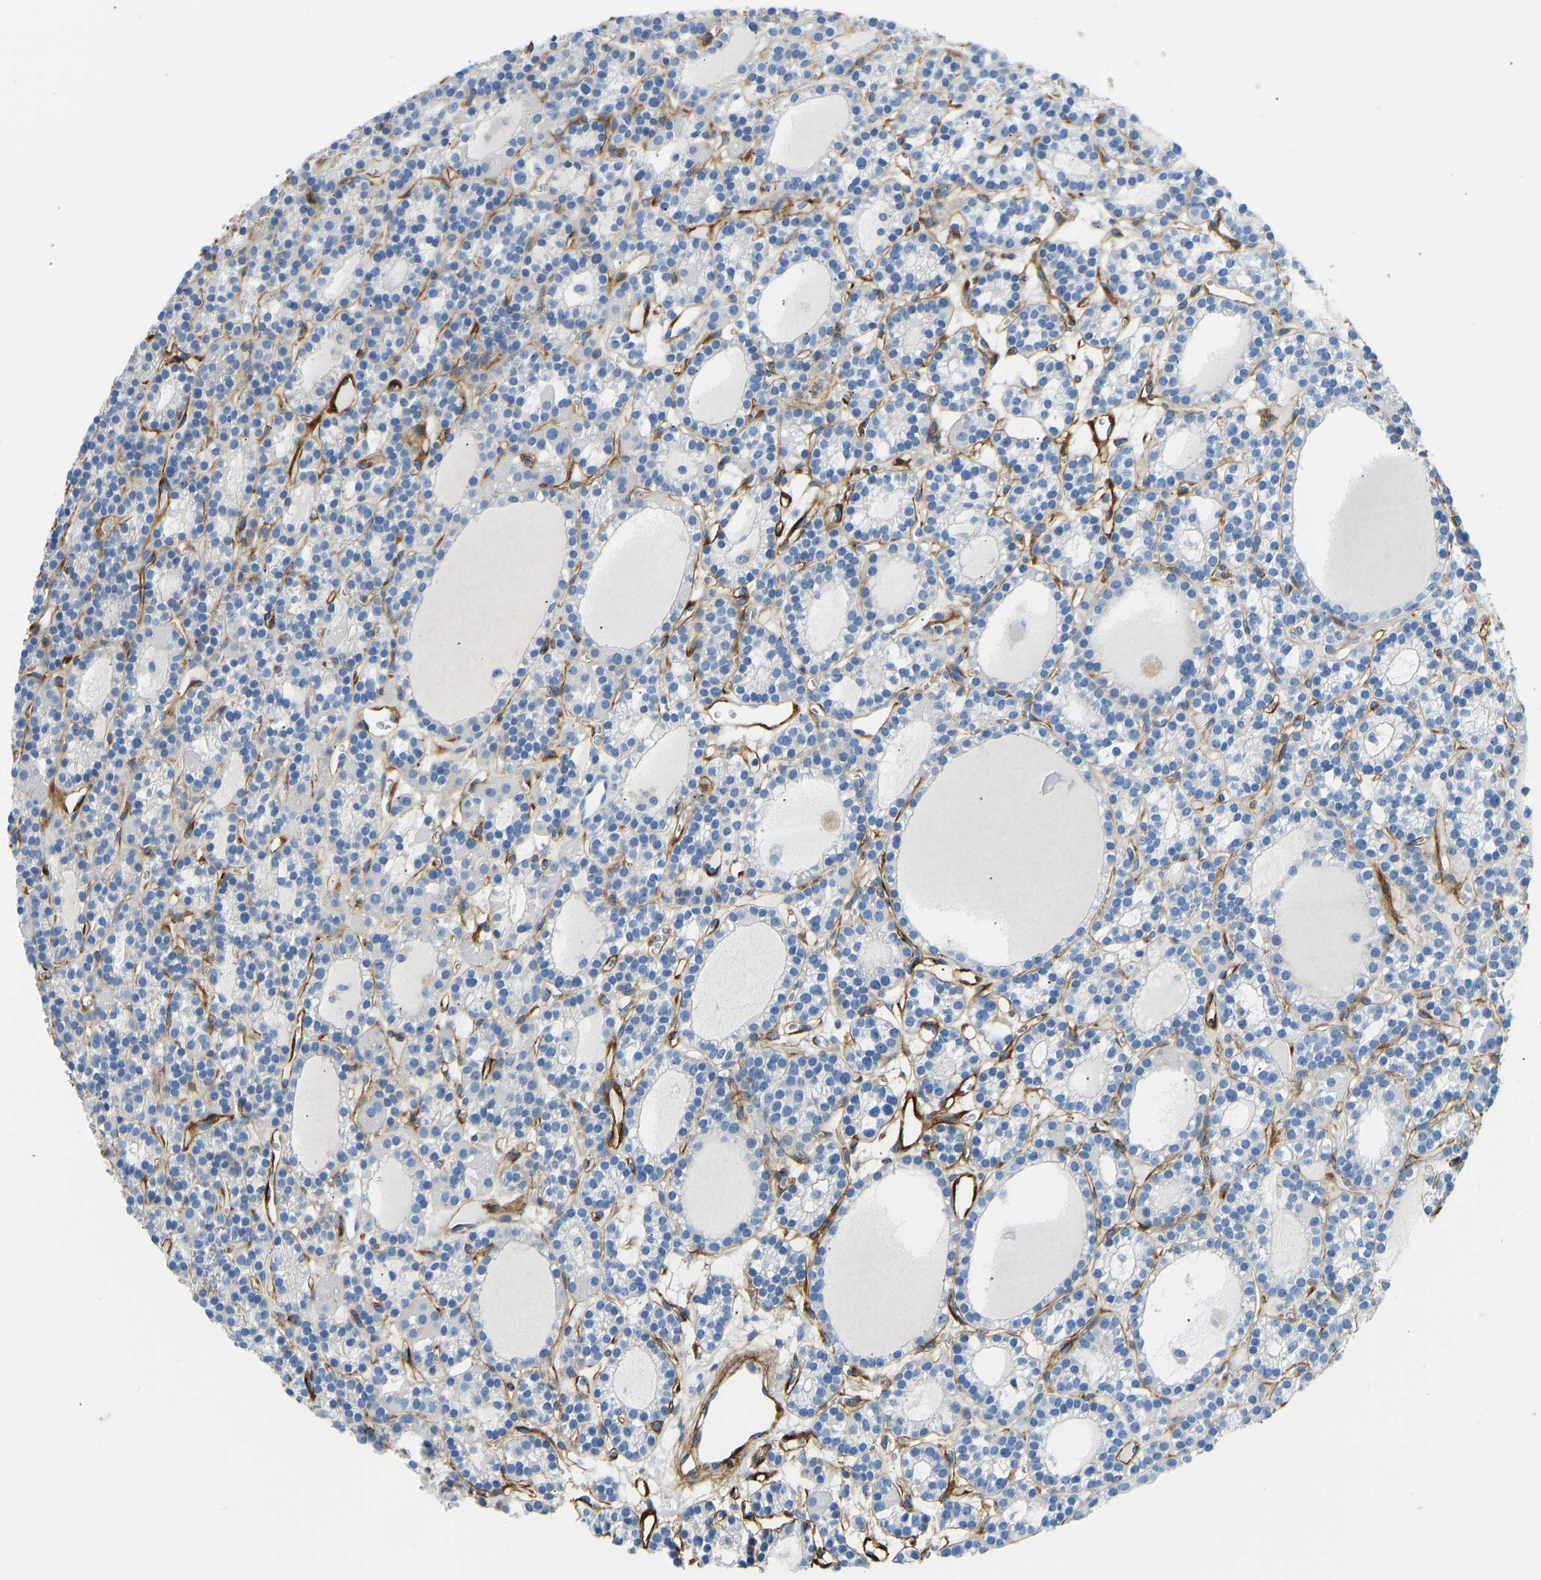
{"staining": {"intensity": "negative", "quantity": "none", "location": "none"}, "tissue": "parathyroid gland", "cell_type": "Glandular cells", "image_type": "normal", "snomed": [{"axis": "morphology", "description": "Normal tissue, NOS"}, {"axis": "morphology", "description": "Adenoma, NOS"}, {"axis": "topography", "description": "Parathyroid gland"}], "caption": "A histopathology image of human parathyroid gland is negative for staining in glandular cells. (DAB (3,3'-diaminobenzidine) immunohistochemistry (IHC) with hematoxylin counter stain).", "gene": "COL15A1", "patient": {"sex": "female", "age": 74}}